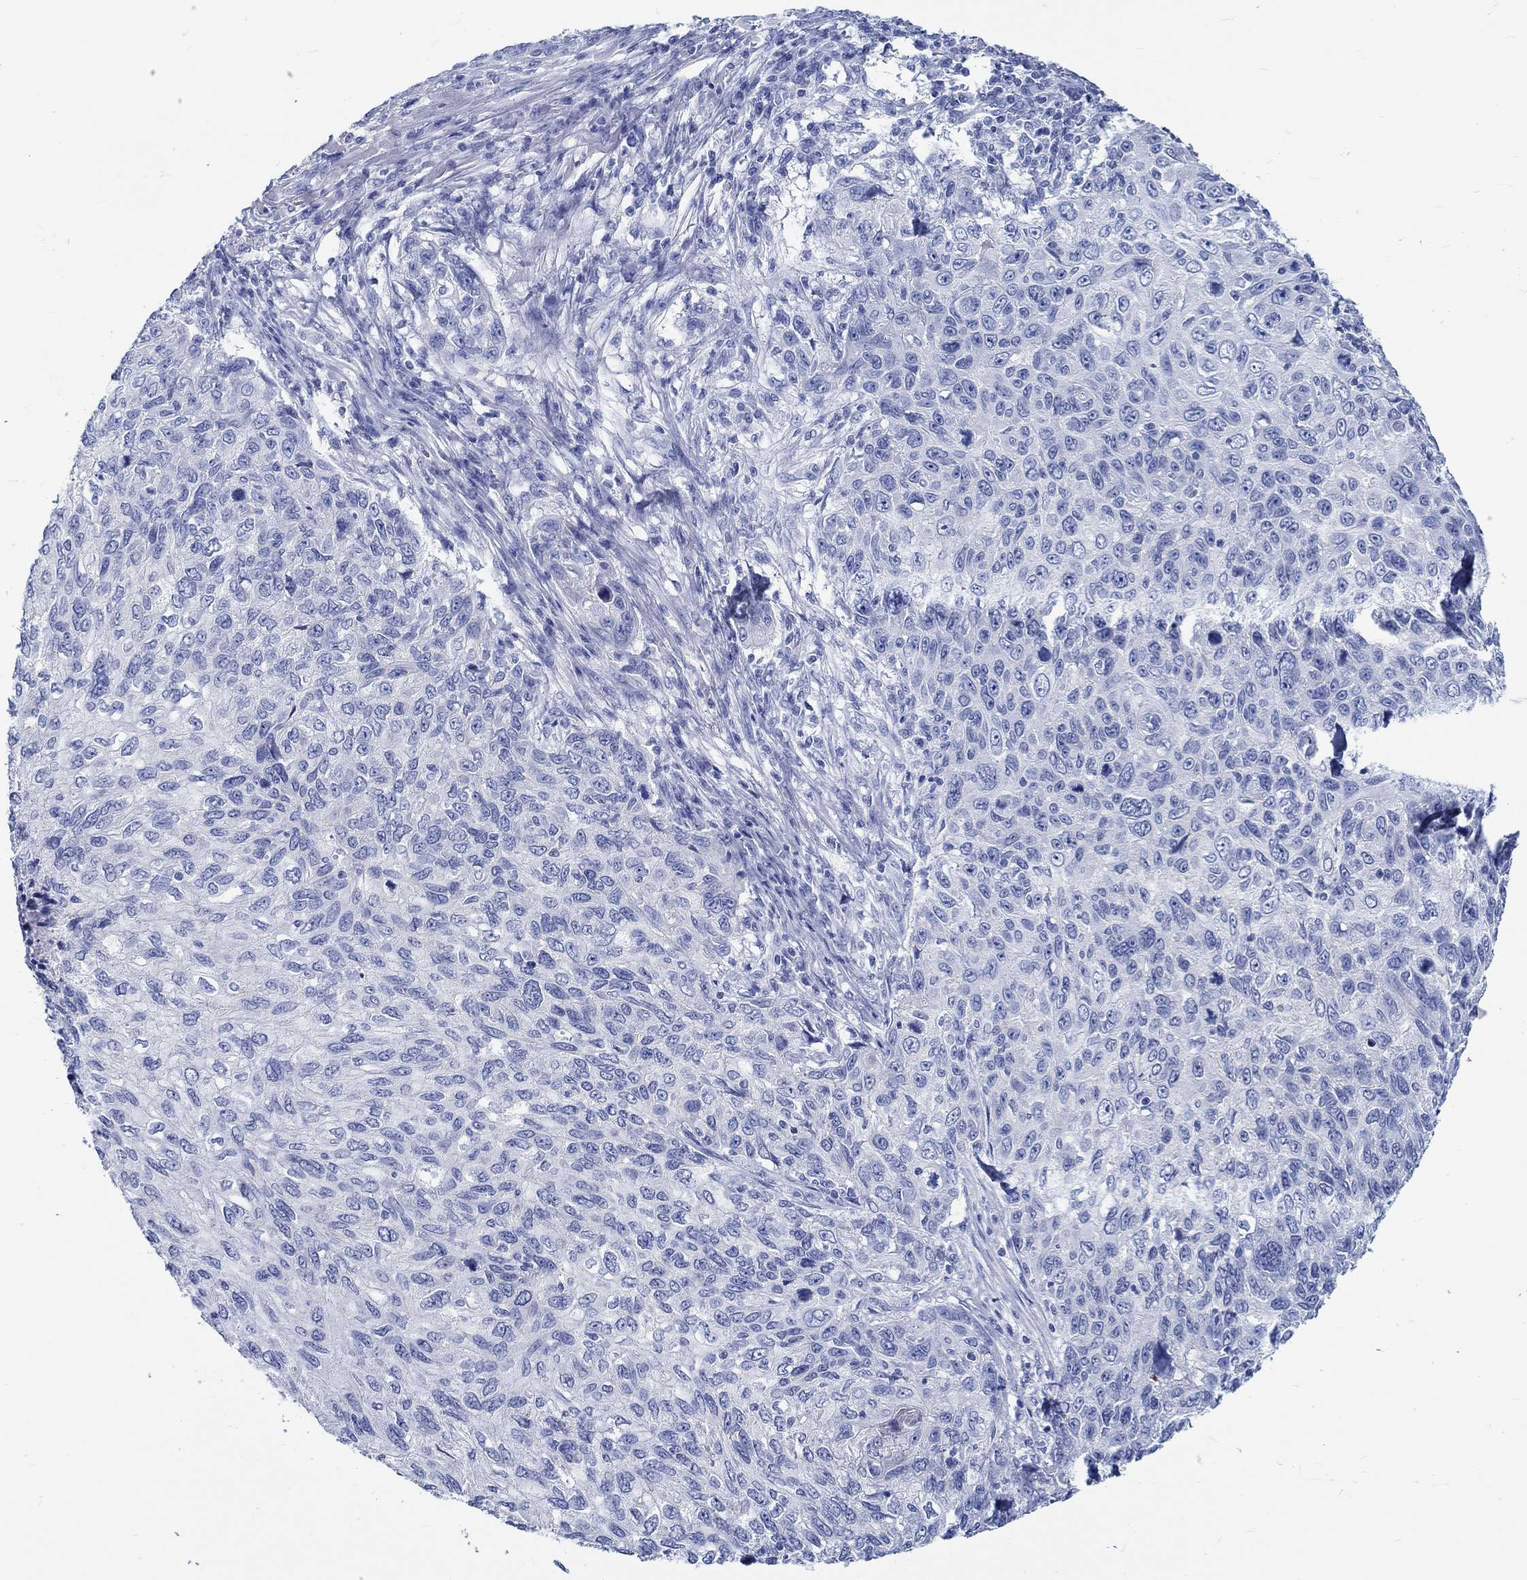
{"staining": {"intensity": "negative", "quantity": "none", "location": "none"}, "tissue": "skin cancer", "cell_type": "Tumor cells", "image_type": "cancer", "snomed": [{"axis": "morphology", "description": "Squamous cell carcinoma, NOS"}, {"axis": "topography", "description": "Skin"}], "caption": "High power microscopy histopathology image of an immunohistochemistry photomicrograph of skin squamous cell carcinoma, revealing no significant positivity in tumor cells.", "gene": "RD3L", "patient": {"sex": "male", "age": 92}}